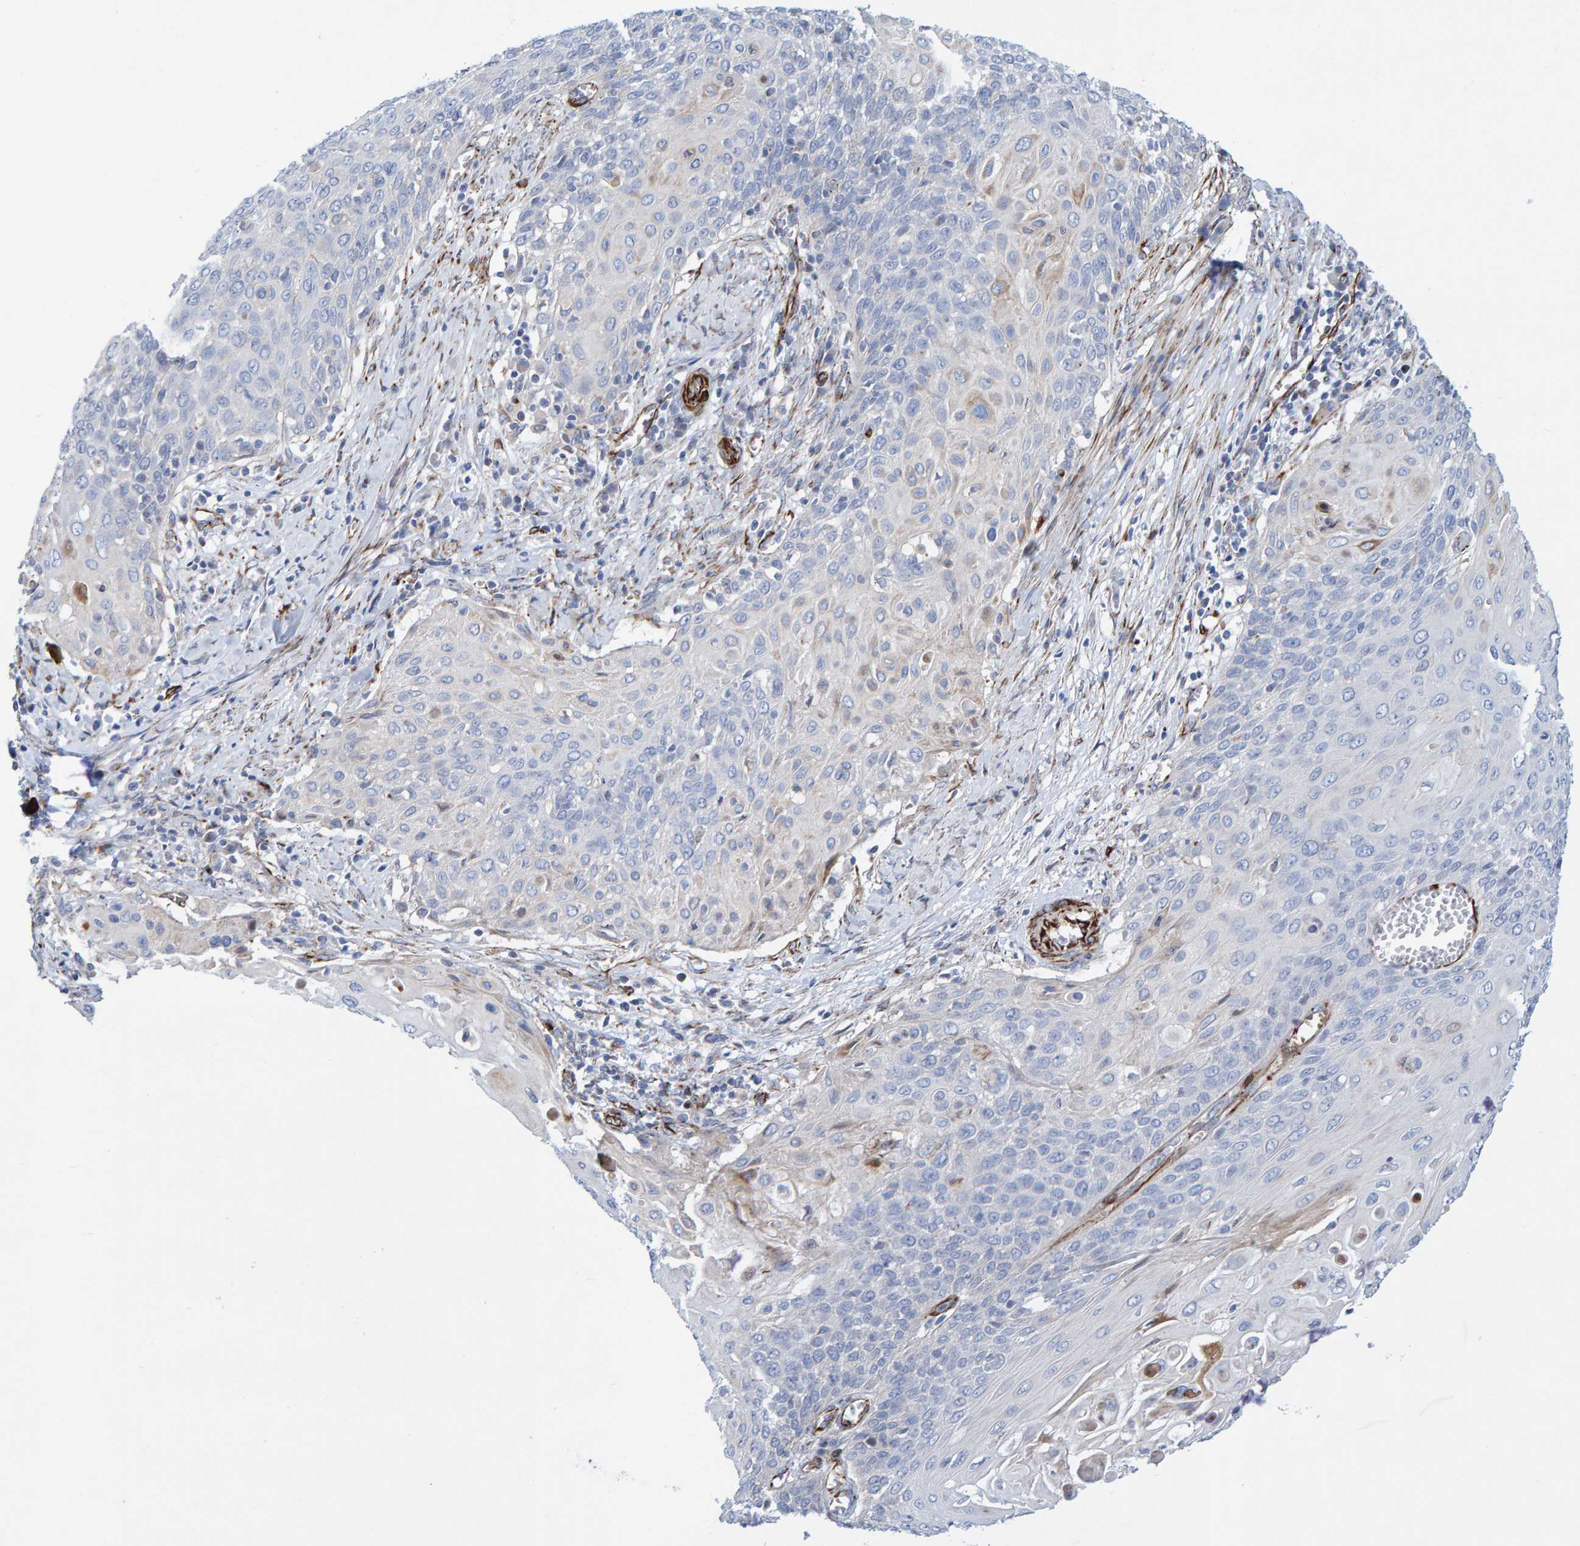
{"staining": {"intensity": "negative", "quantity": "none", "location": "none"}, "tissue": "cervical cancer", "cell_type": "Tumor cells", "image_type": "cancer", "snomed": [{"axis": "morphology", "description": "Squamous cell carcinoma, NOS"}, {"axis": "topography", "description": "Cervix"}], "caption": "Tumor cells show no significant protein staining in cervical cancer. The staining was performed using DAB (3,3'-diaminobenzidine) to visualize the protein expression in brown, while the nuclei were stained in blue with hematoxylin (Magnification: 20x).", "gene": "POLG2", "patient": {"sex": "female", "age": 39}}